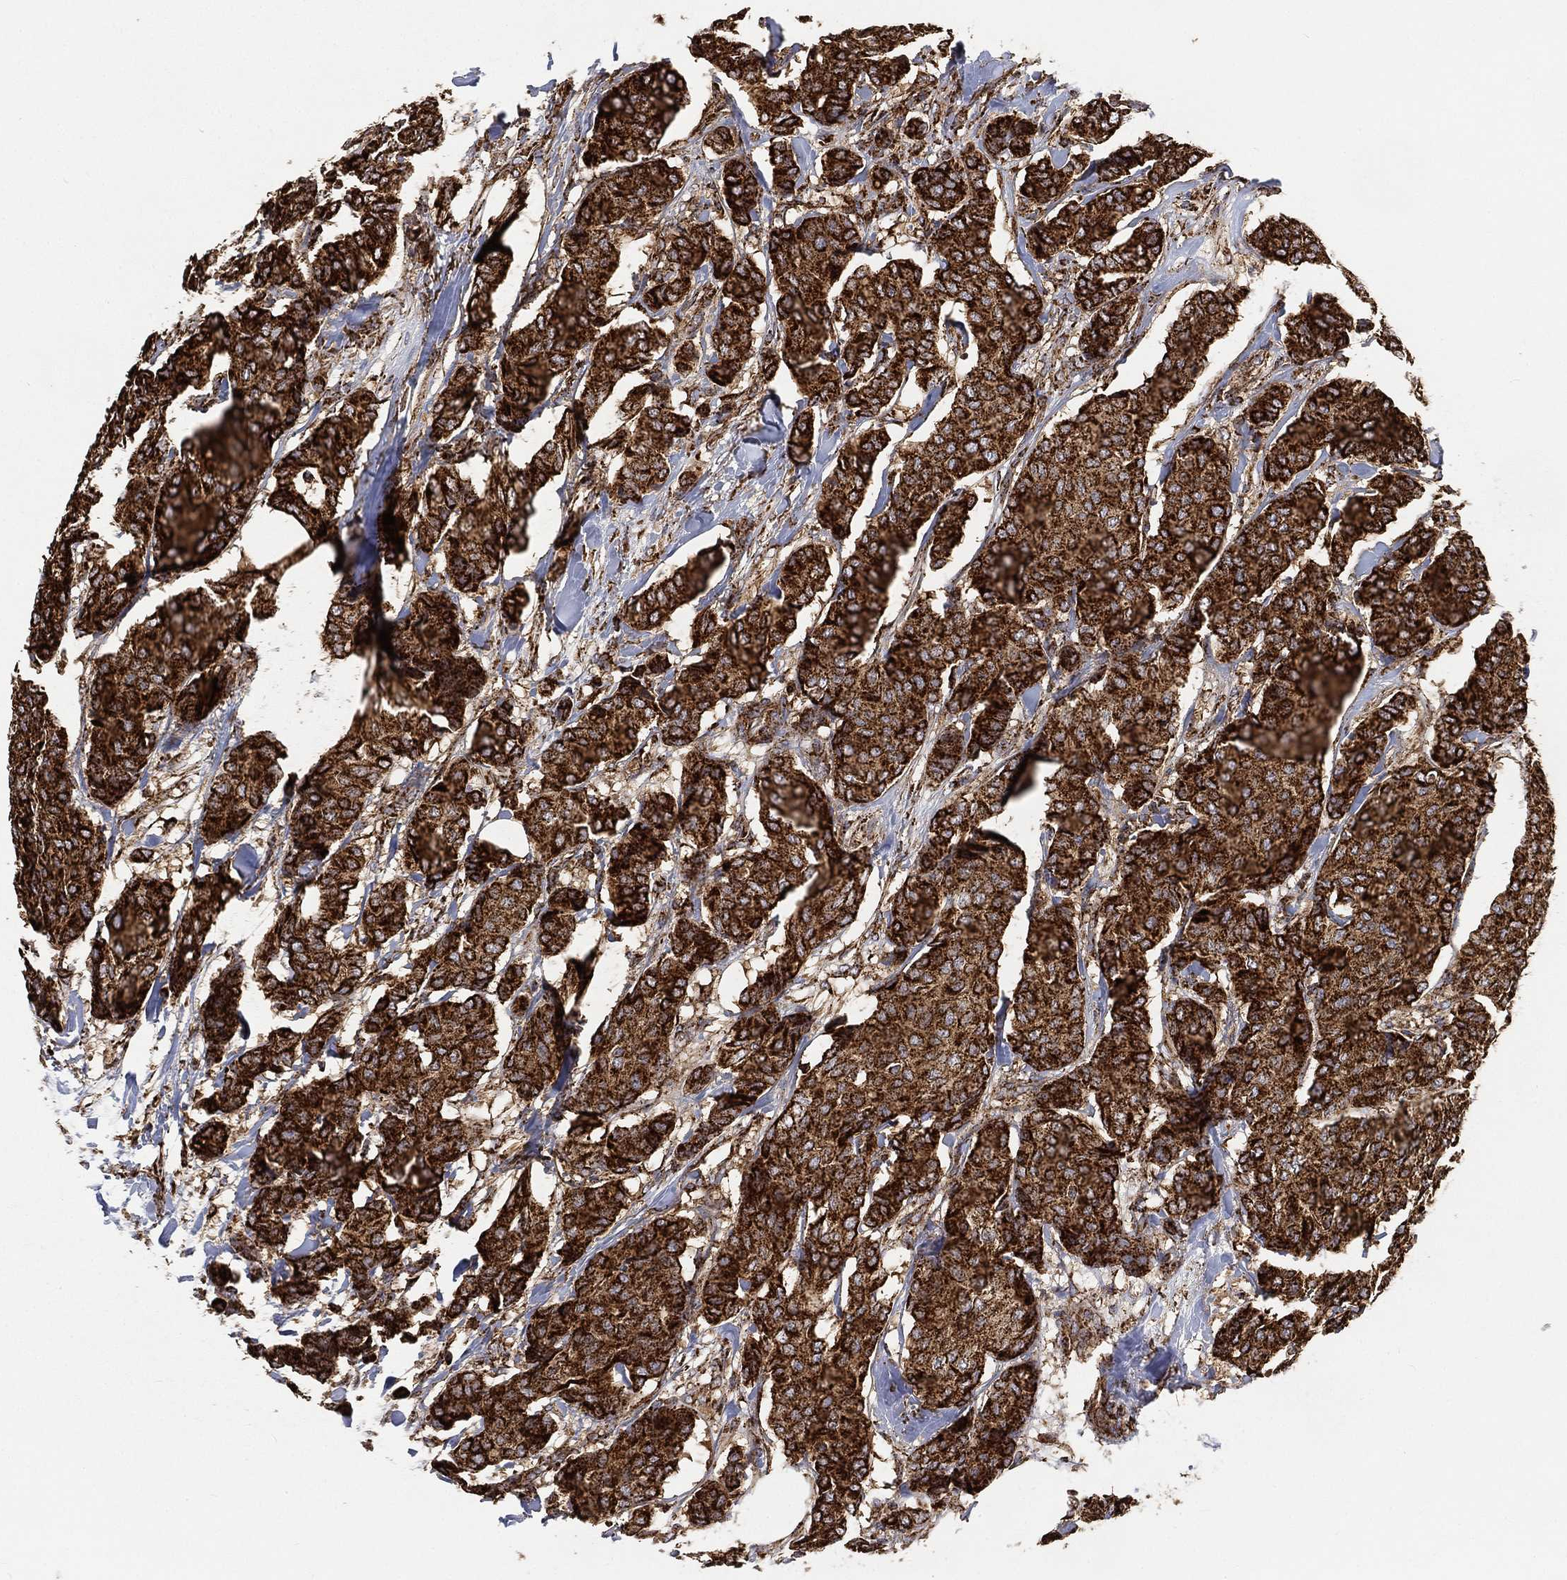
{"staining": {"intensity": "strong", "quantity": ">75%", "location": "cytoplasmic/membranous"}, "tissue": "breast cancer", "cell_type": "Tumor cells", "image_type": "cancer", "snomed": [{"axis": "morphology", "description": "Duct carcinoma"}, {"axis": "topography", "description": "Breast"}], "caption": "Brown immunohistochemical staining in breast cancer shows strong cytoplasmic/membranous expression in about >75% of tumor cells.", "gene": "SLC38A7", "patient": {"sex": "female", "age": 75}}